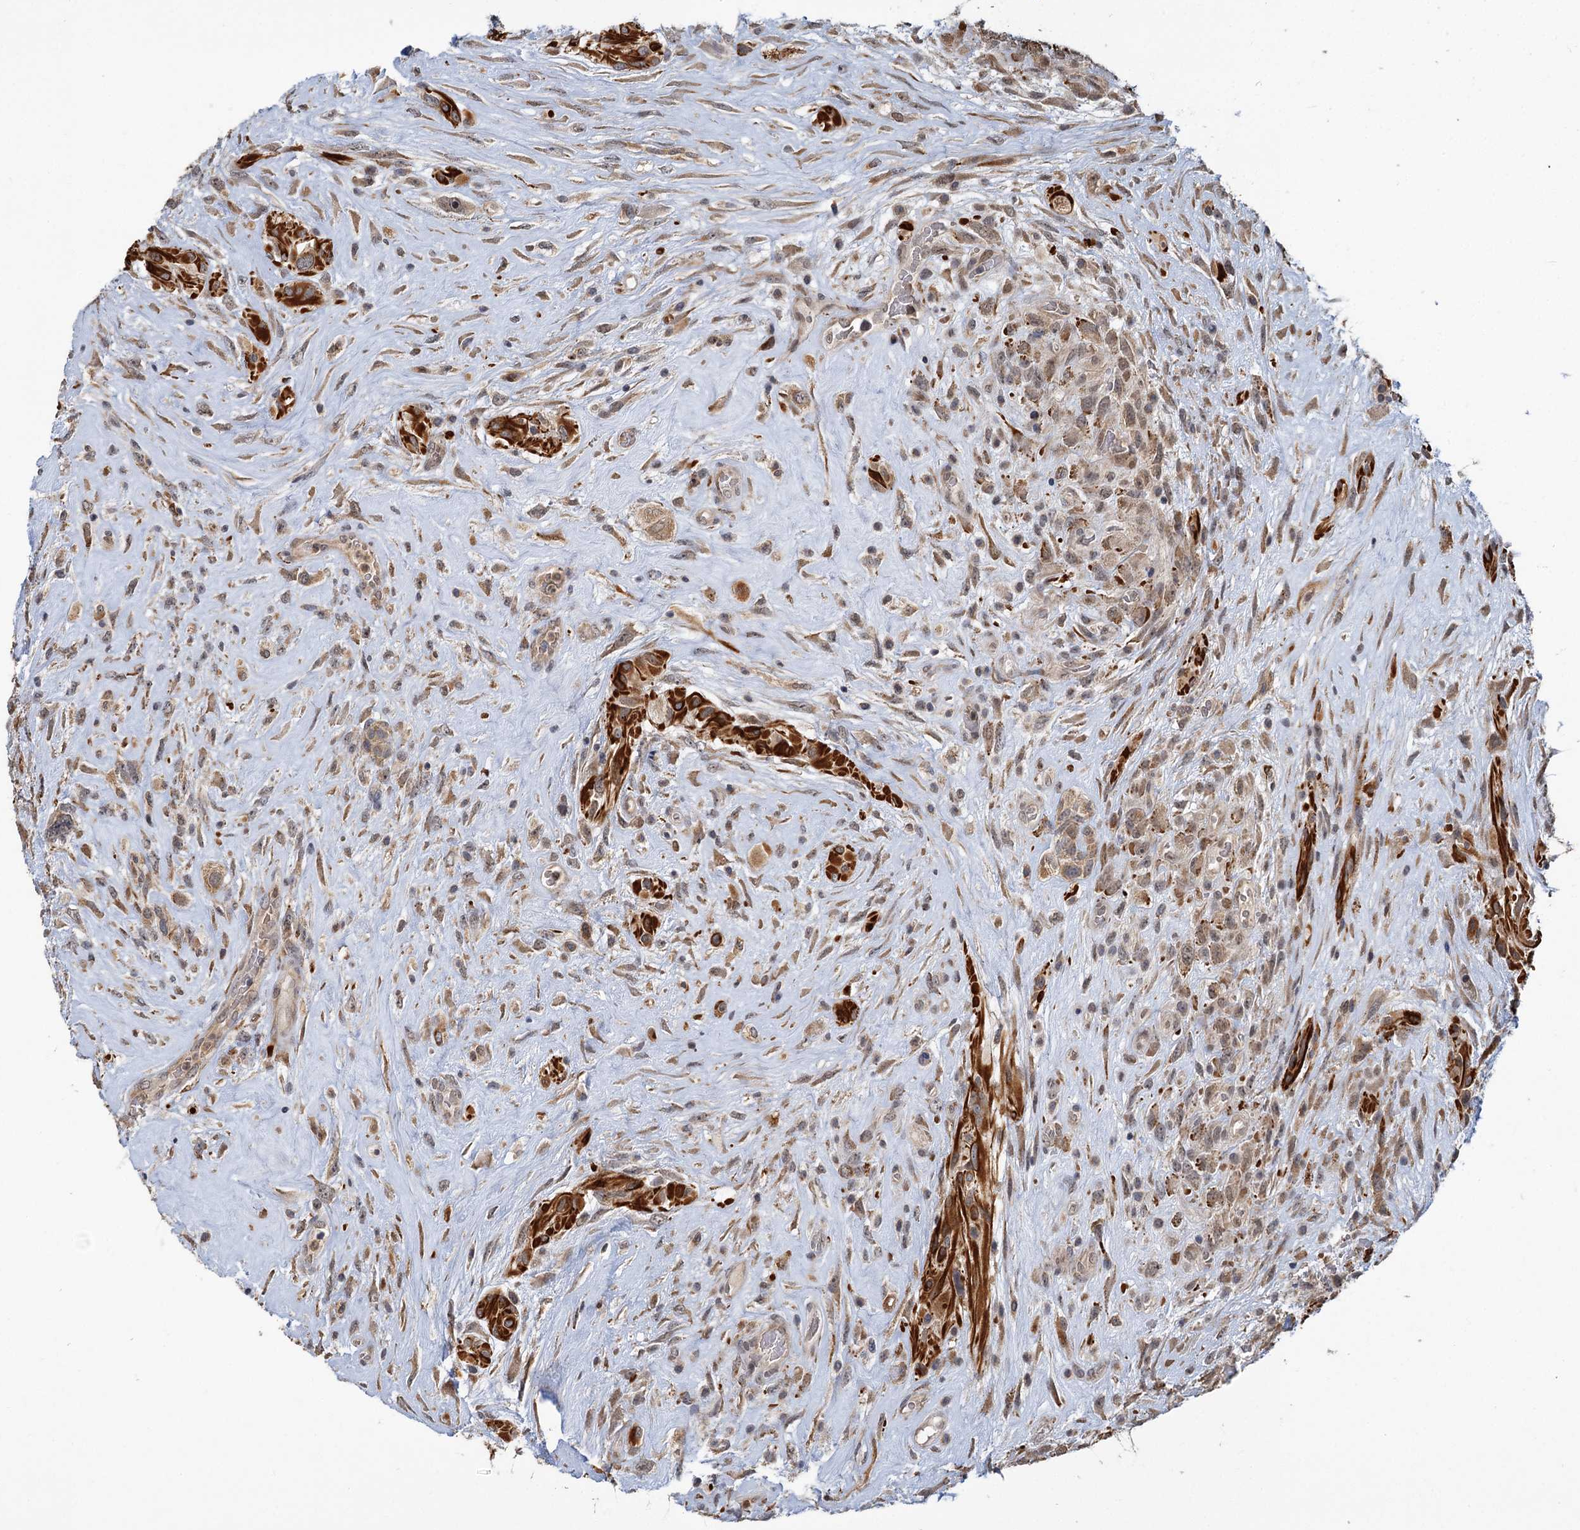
{"staining": {"intensity": "moderate", "quantity": "25%-75%", "location": "cytoplasmic/membranous"}, "tissue": "glioma", "cell_type": "Tumor cells", "image_type": "cancer", "snomed": [{"axis": "morphology", "description": "Glioma, malignant, High grade"}, {"axis": "topography", "description": "Brain"}], "caption": "Protein expression analysis of human malignant glioma (high-grade) reveals moderate cytoplasmic/membranous expression in about 25%-75% of tumor cells. (IHC, brightfield microscopy, high magnification).", "gene": "APBA2", "patient": {"sex": "male", "age": 61}}